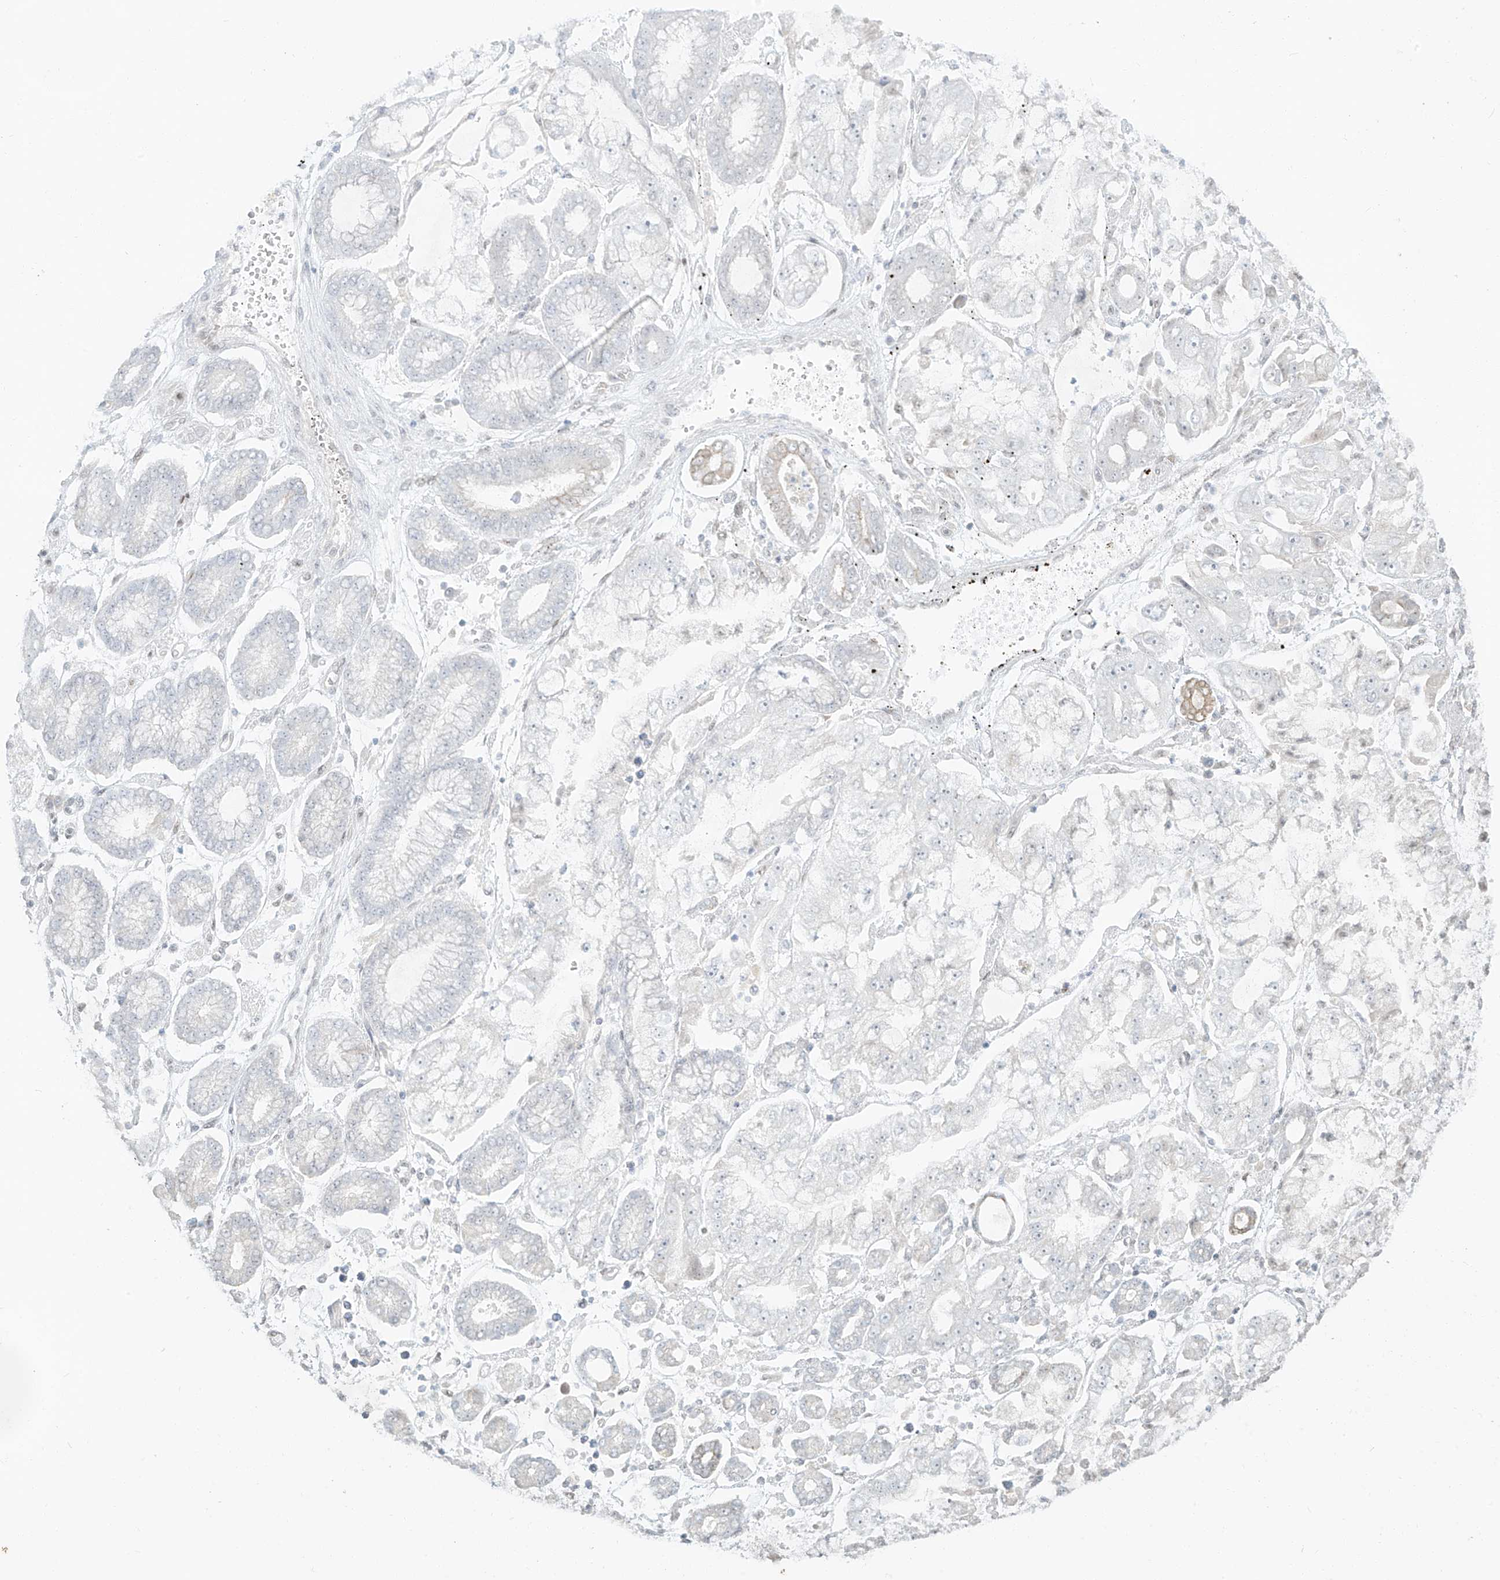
{"staining": {"intensity": "negative", "quantity": "none", "location": "none"}, "tissue": "stomach cancer", "cell_type": "Tumor cells", "image_type": "cancer", "snomed": [{"axis": "morphology", "description": "Adenocarcinoma, NOS"}, {"axis": "topography", "description": "Stomach"}], "caption": "Photomicrograph shows no significant protein positivity in tumor cells of adenocarcinoma (stomach).", "gene": "ZNF774", "patient": {"sex": "male", "age": 76}}